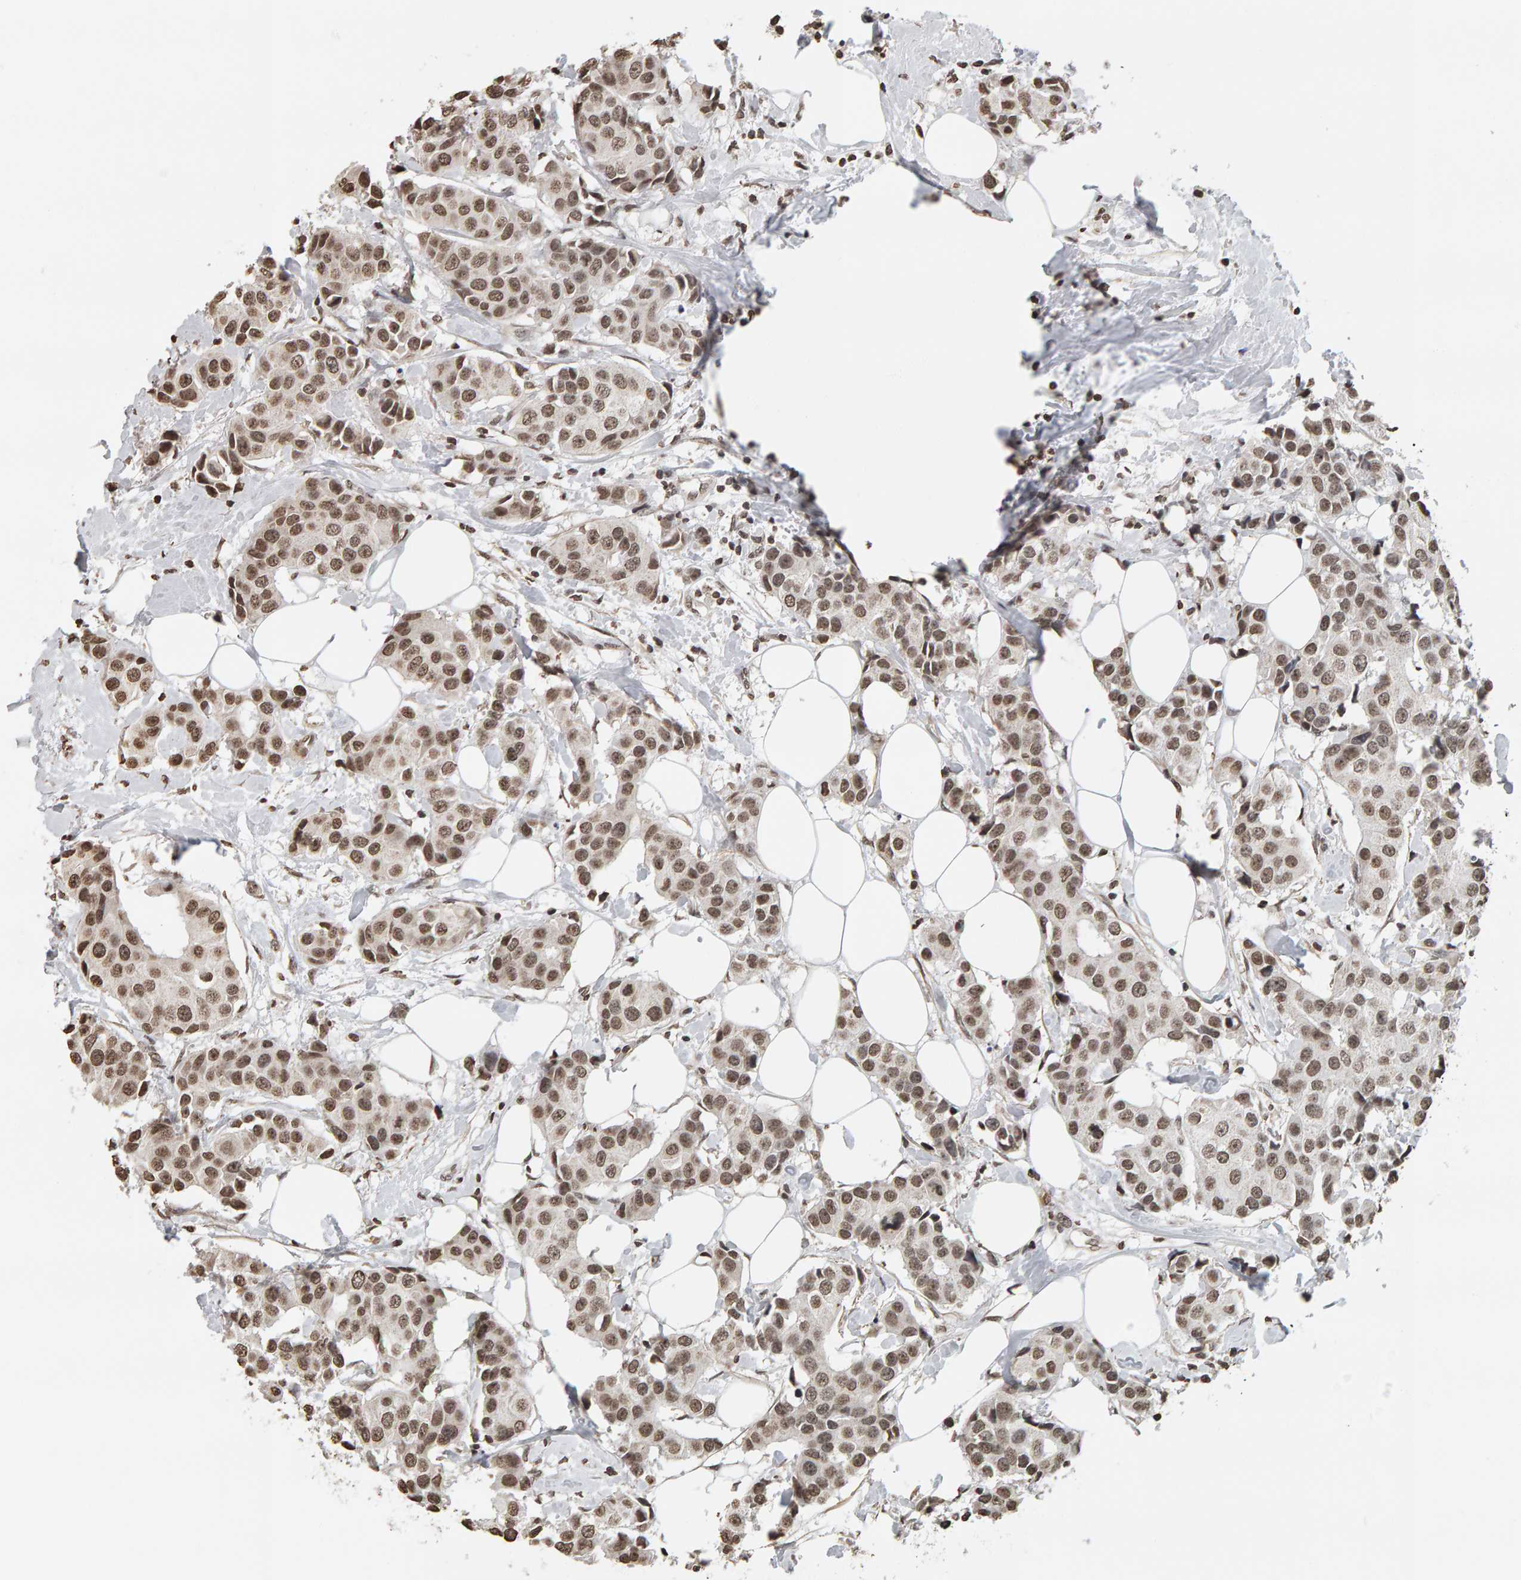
{"staining": {"intensity": "moderate", "quantity": ">75%", "location": "nuclear"}, "tissue": "breast cancer", "cell_type": "Tumor cells", "image_type": "cancer", "snomed": [{"axis": "morphology", "description": "Normal tissue, NOS"}, {"axis": "morphology", "description": "Duct carcinoma"}, {"axis": "topography", "description": "Breast"}], "caption": "Immunohistochemistry of breast cancer (invasive ductal carcinoma) displays medium levels of moderate nuclear staining in approximately >75% of tumor cells.", "gene": "AFF4", "patient": {"sex": "female", "age": 39}}